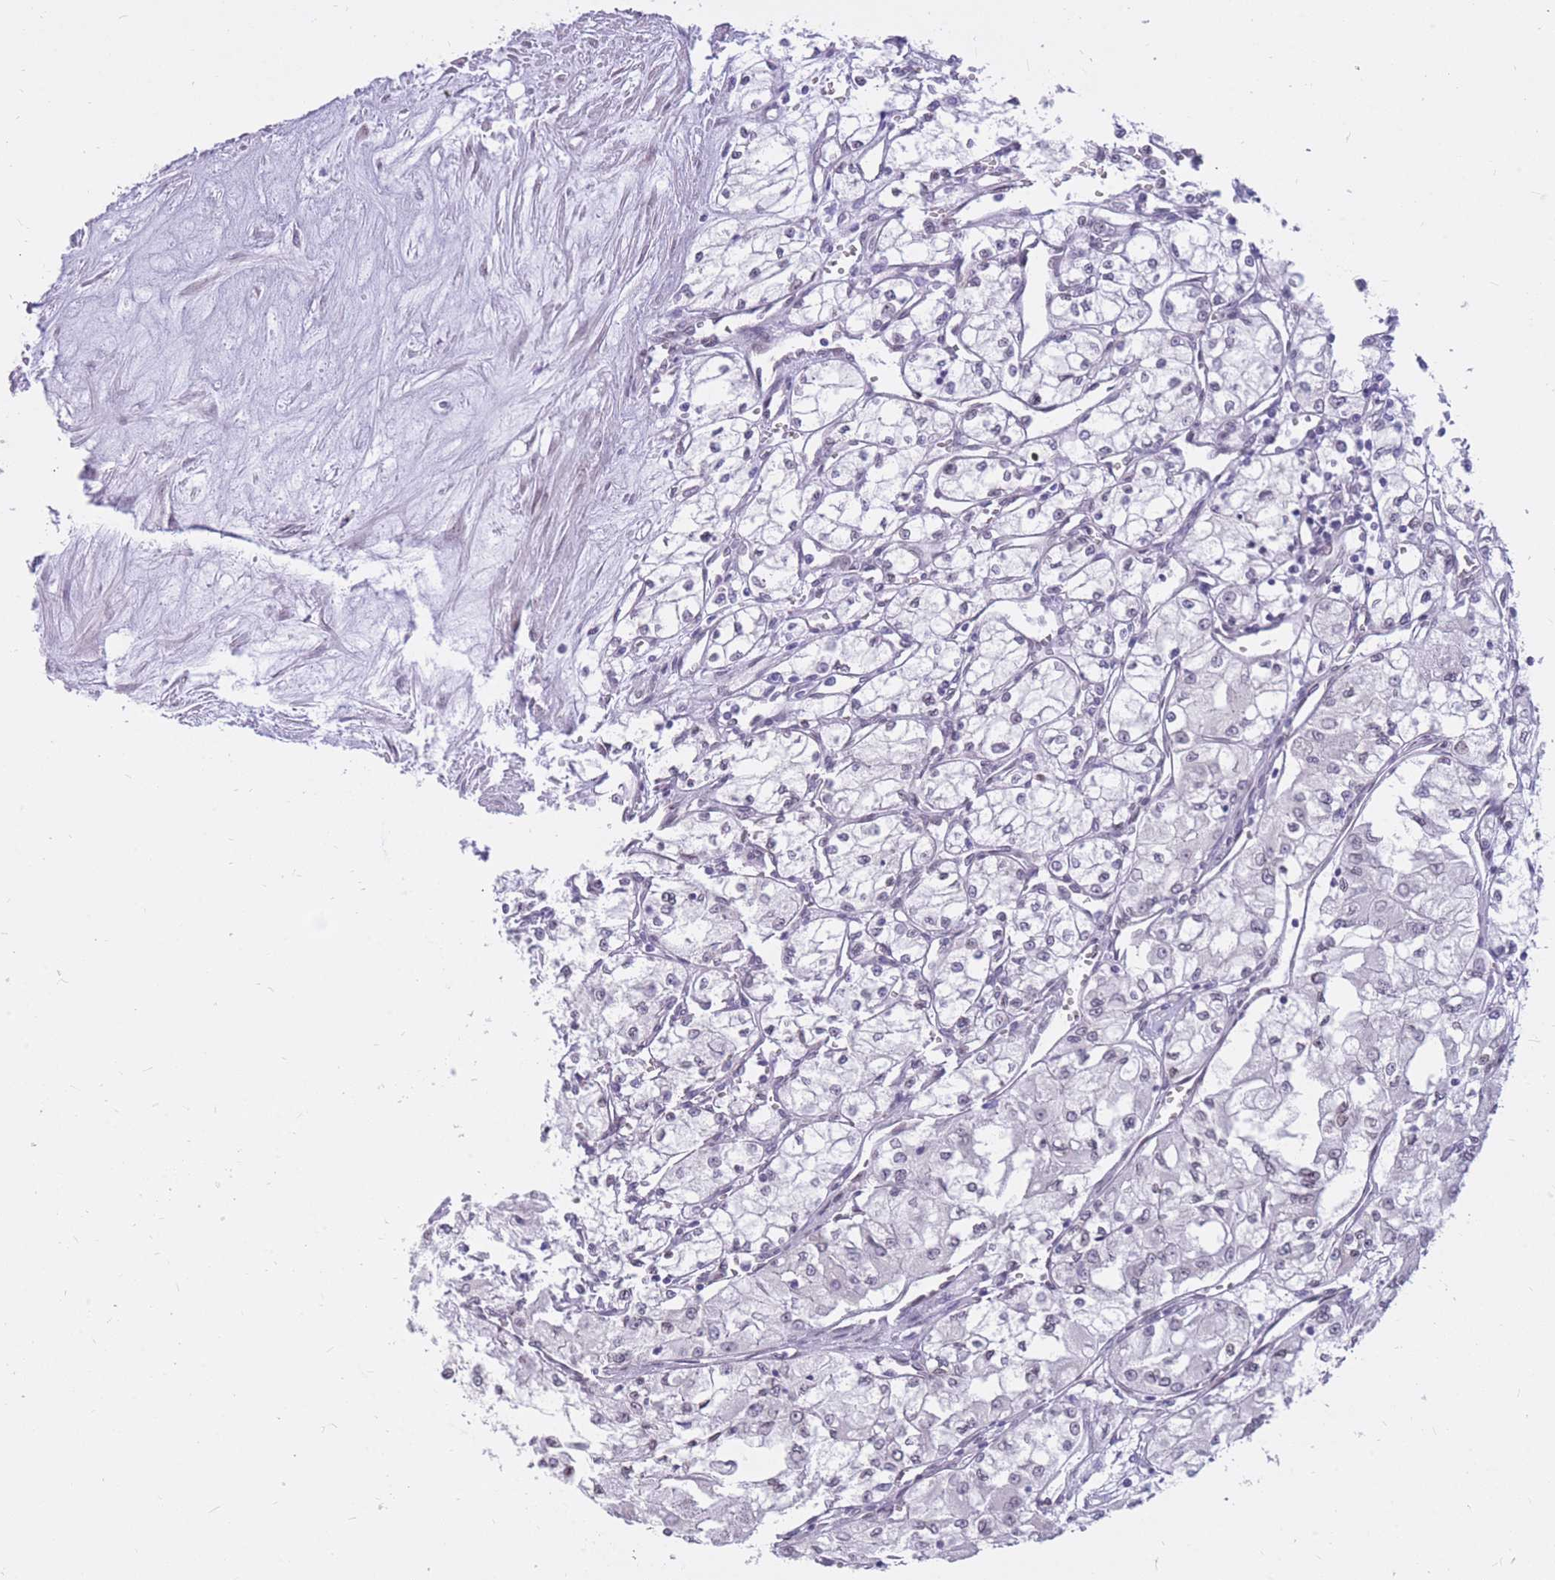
{"staining": {"intensity": "negative", "quantity": "none", "location": "none"}, "tissue": "renal cancer", "cell_type": "Tumor cells", "image_type": "cancer", "snomed": [{"axis": "morphology", "description": "Adenocarcinoma, NOS"}, {"axis": "topography", "description": "Kidney"}], "caption": "Immunohistochemistry photomicrograph of neoplastic tissue: renal adenocarcinoma stained with DAB shows no significant protein positivity in tumor cells.", "gene": "HOOK2", "patient": {"sex": "male", "age": 59}}